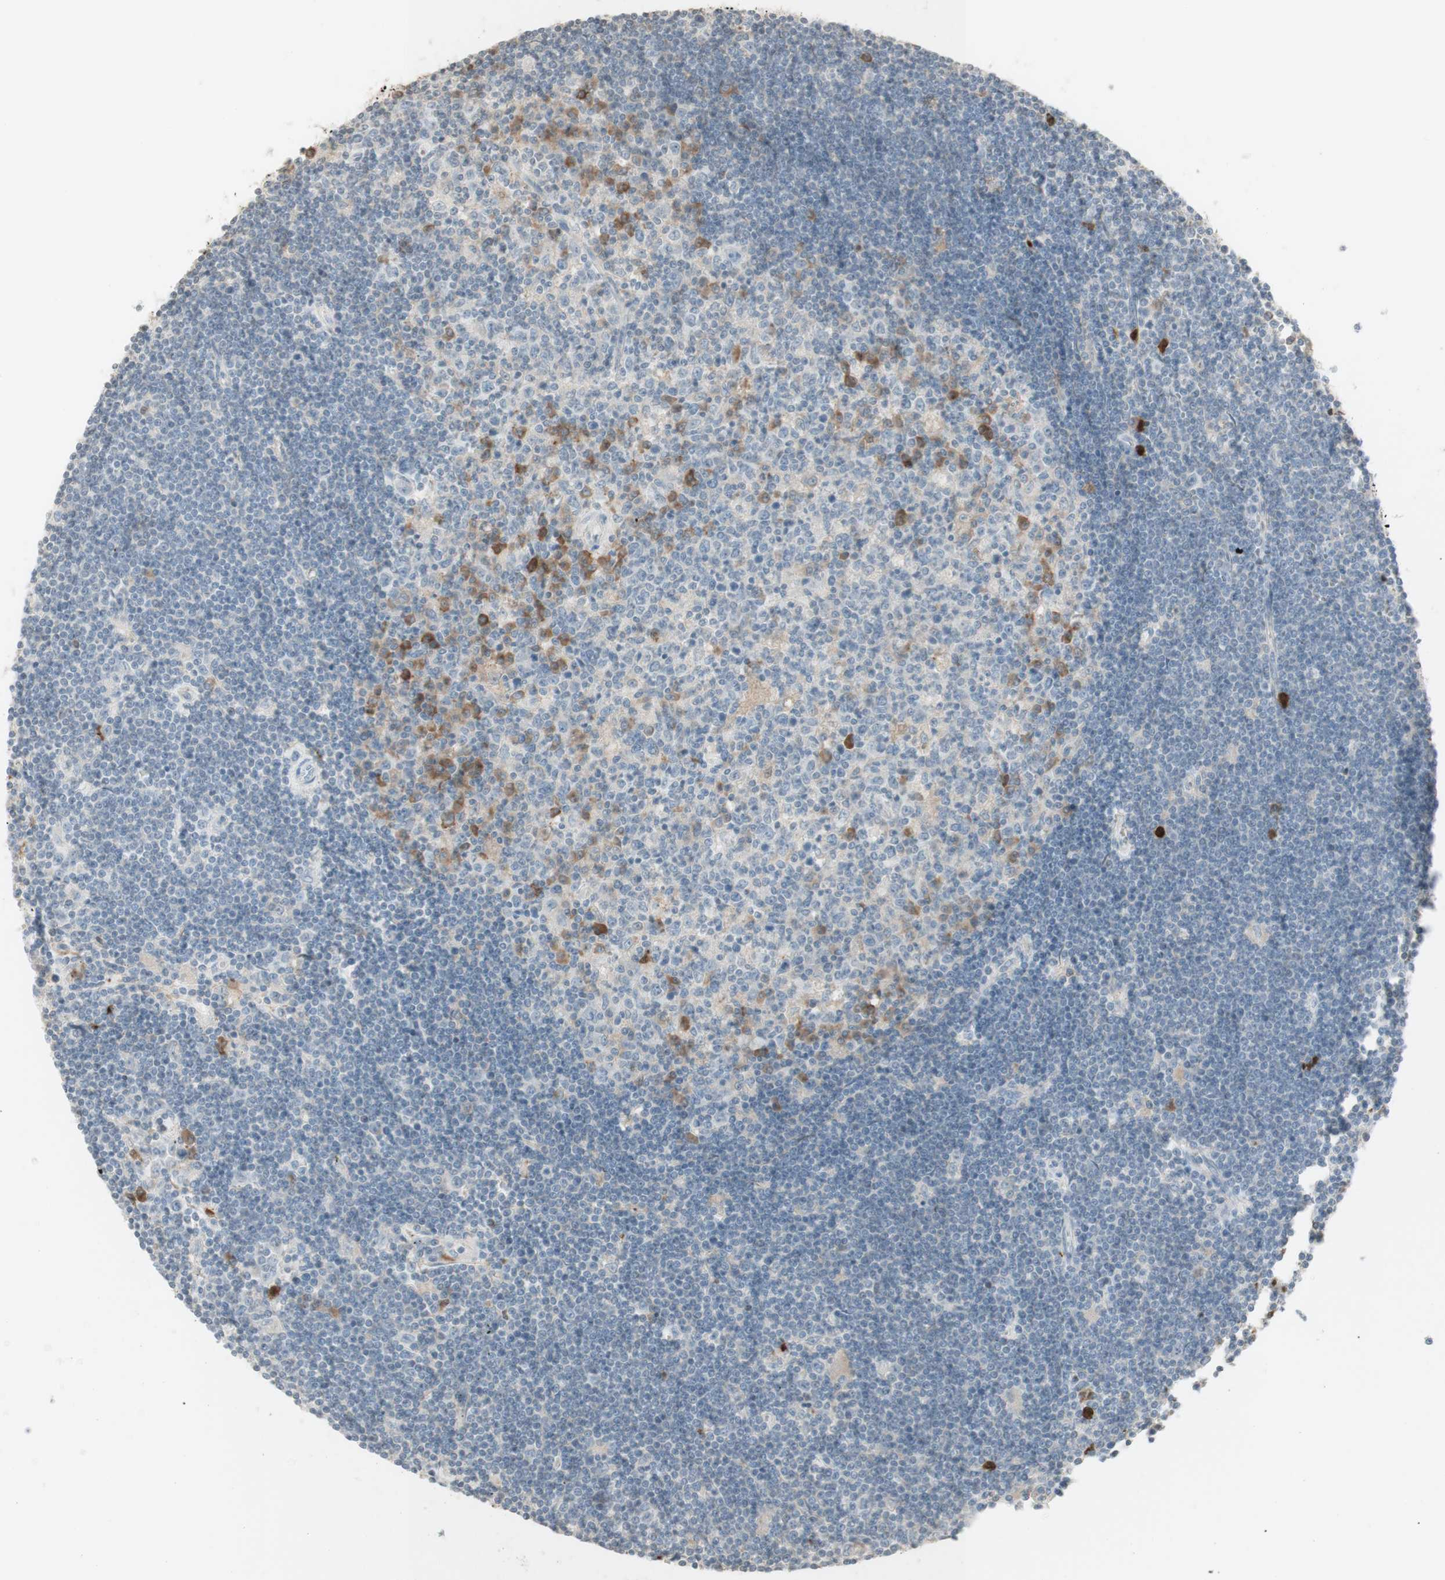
{"staining": {"intensity": "negative", "quantity": "none", "location": "none"}, "tissue": "lymphoma", "cell_type": "Tumor cells", "image_type": "cancer", "snomed": [{"axis": "morphology", "description": "Malignant lymphoma, non-Hodgkin's type, Low grade"}, {"axis": "topography", "description": "Spleen"}], "caption": "Immunohistochemical staining of lymphoma demonstrates no significant expression in tumor cells.", "gene": "NID1", "patient": {"sex": "male", "age": 76}}